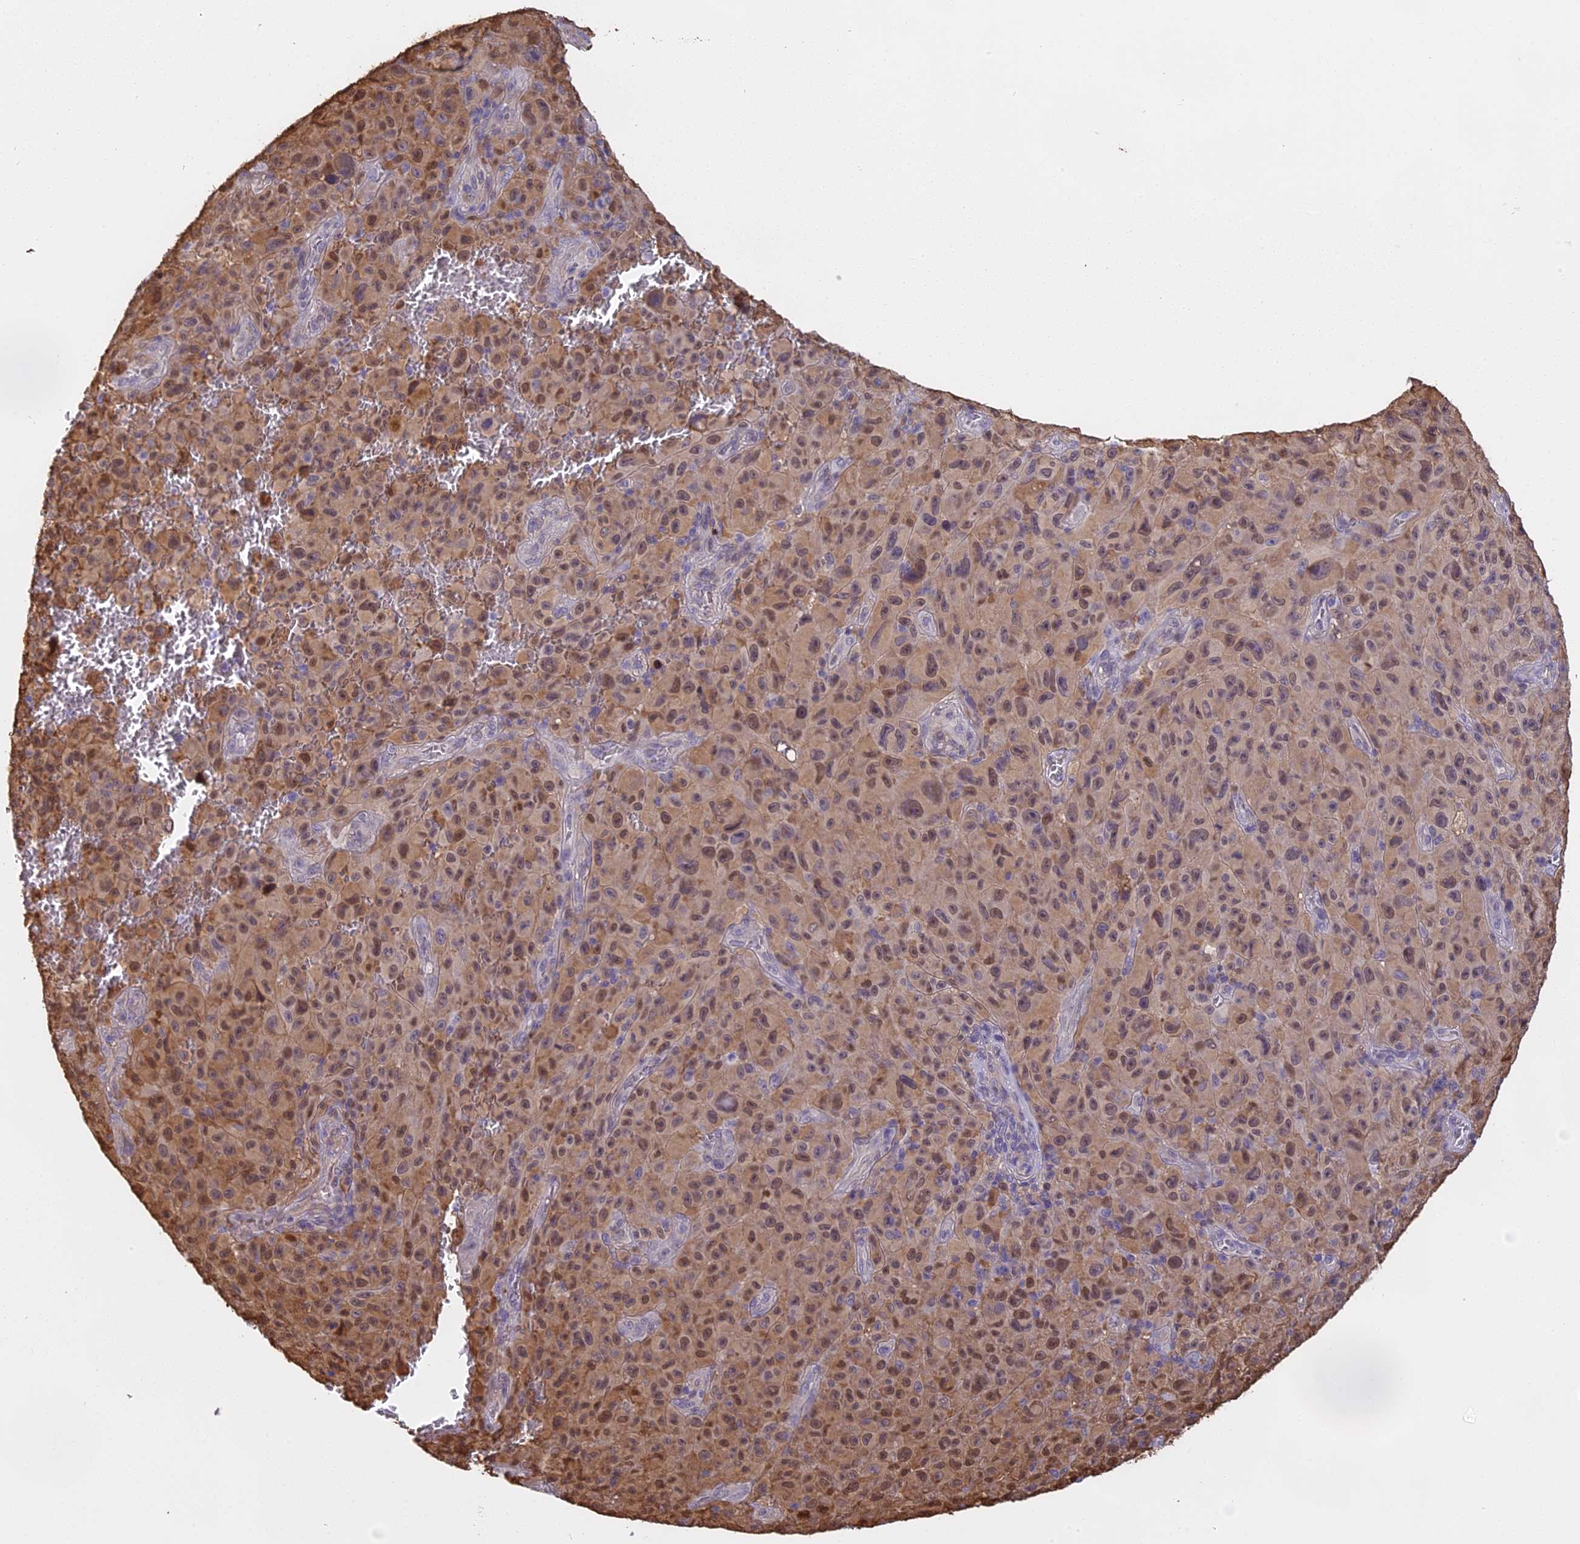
{"staining": {"intensity": "moderate", "quantity": ">75%", "location": "cytoplasmic/membranous,nuclear"}, "tissue": "melanoma", "cell_type": "Tumor cells", "image_type": "cancer", "snomed": [{"axis": "morphology", "description": "Malignant melanoma, NOS"}, {"axis": "topography", "description": "Skin"}], "caption": "A brown stain labels moderate cytoplasmic/membranous and nuclear positivity of a protein in human malignant melanoma tumor cells. (brown staining indicates protein expression, while blue staining denotes nuclei).", "gene": "TMEM255B", "patient": {"sex": "female", "age": 82}}